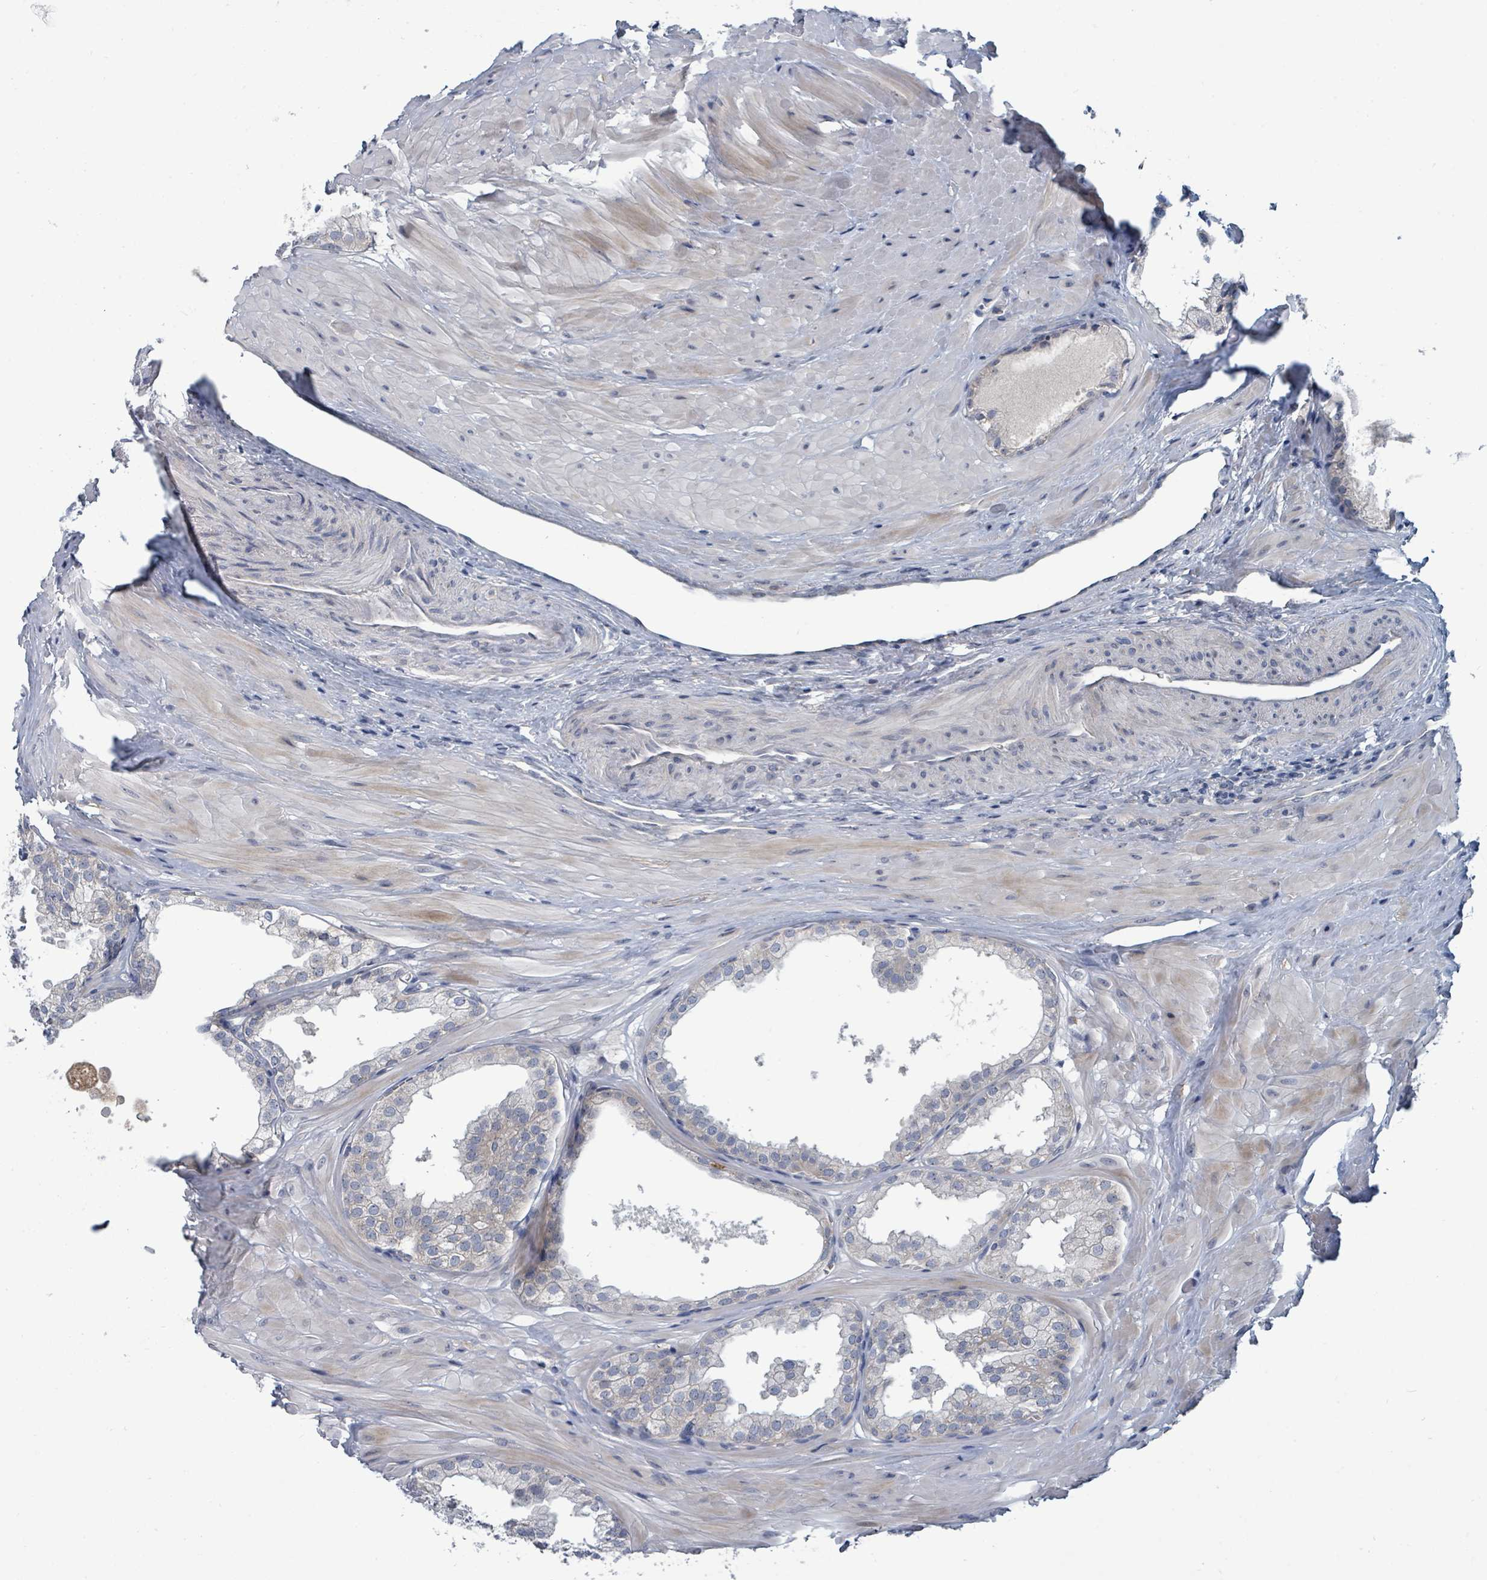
{"staining": {"intensity": "weak", "quantity": "<25%", "location": "cytoplasmic/membranous,nuclear"}, "tissue": "prostate", "cell_type": "Glandular cells", "image_type": "normal", "snomed": [{"axis": "morphology", "description": "Normal tissue, NOS"}, {"axis": "topography", "description": "Prostate"}, {"axis": "topography", "description": "Peripheral nerve tissue"}], "caption": "Immunohistochemistry image of unremarkable prostate: human prostate stained with DAB exhibits no significant protein positivity in glandular cells.", "gene": "TRDMT1", "patient": {"sex": "male", "age": 55}}